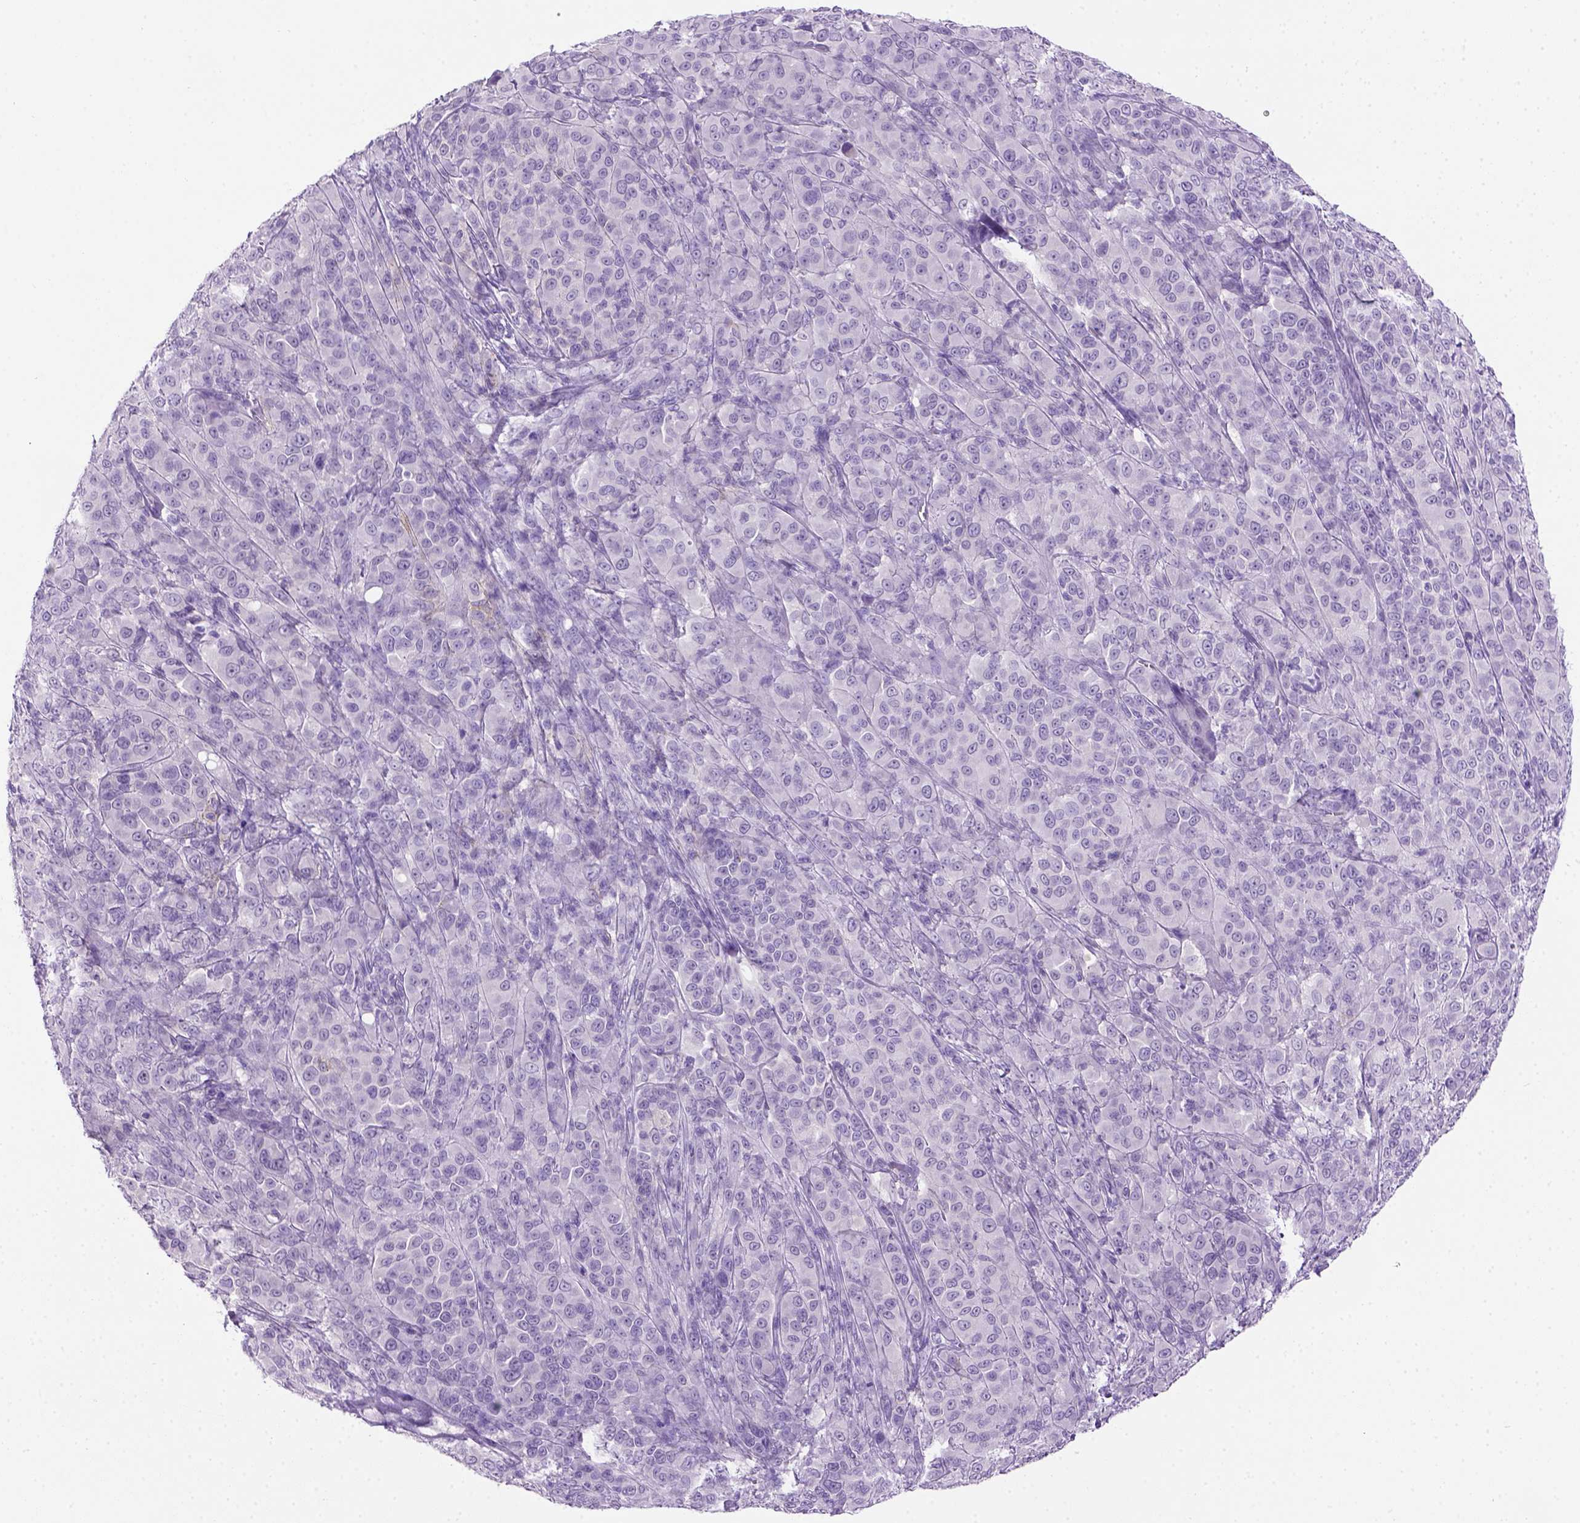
{"staining": {"intensity": "negative", "quantity": "none", "location": "none"}, "tissue": "melanoma", "cell_type": "Tumor cells", "image_type": "cancer", "snomed": [{"axis": "morphology", "description": "Malignant melanoma, NOS"}, {"axis": "topography", "description": "Skin"}], "caption": "IHC of melanoma reveals no staining in tumor cells.", "gene": "CDH1", "patient": {"sex": "female", "age": 87}}